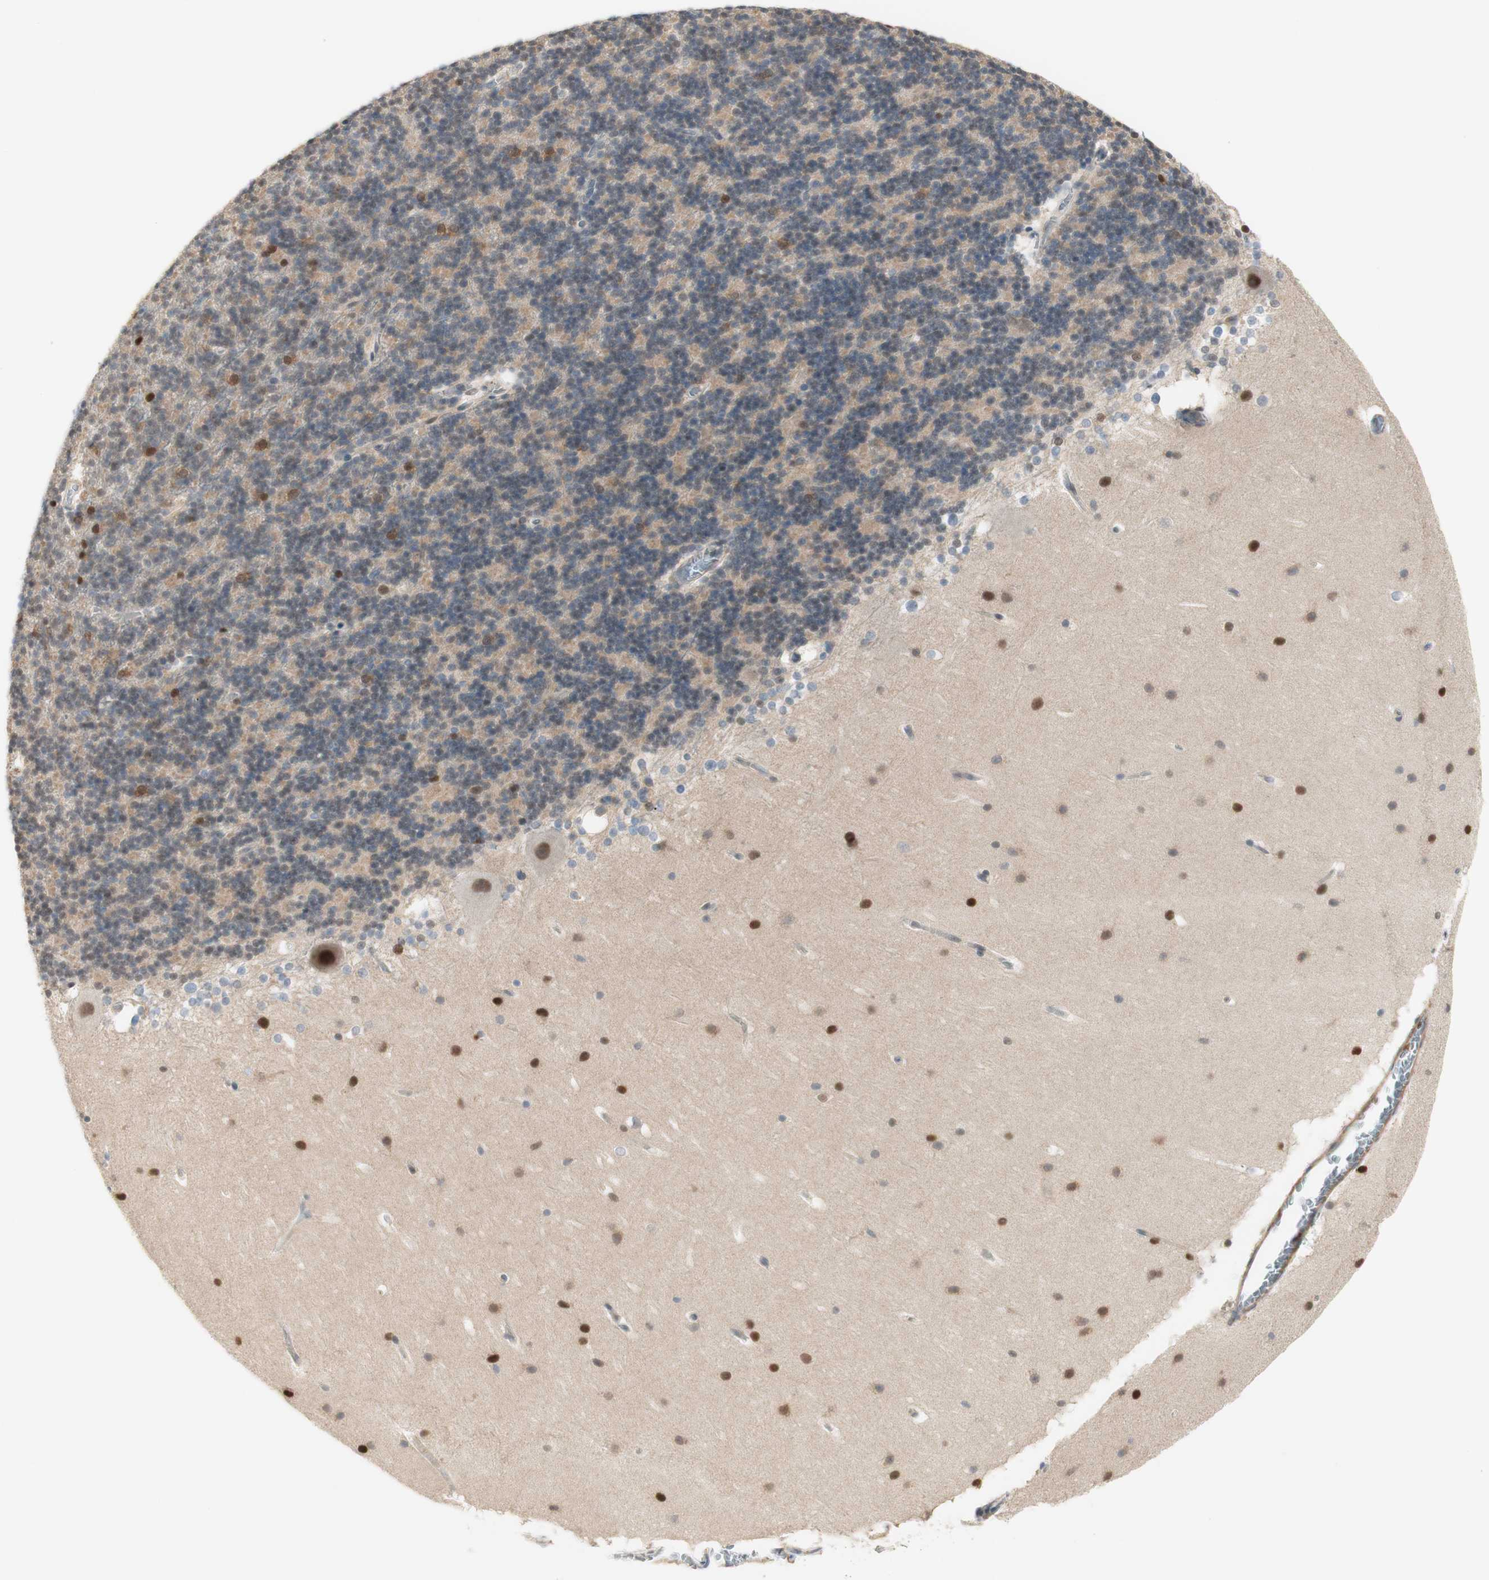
{"staining": {"intensity": "weak", "quantity": "25%-75%", "location": "cytoplasmic/membranous"}, "tissue": "cerebellum", "cell_type": "Cells in granular layer", "image_type": "normal", "snomed": [{"axis": "morphology", "description": "Normal tissue, NOS"}, {"axis": "topography", "description": "Cerebellum"}], "caption": "Immunohistochemistry (IHC) (DAB) staining of normal human cerebellum shows weak cytoplasmic/membranous protein staining in about 25%-75% of cells in granular layer.", "gene": "RFNG", "patient": {"sex": "female", "age": 19}}